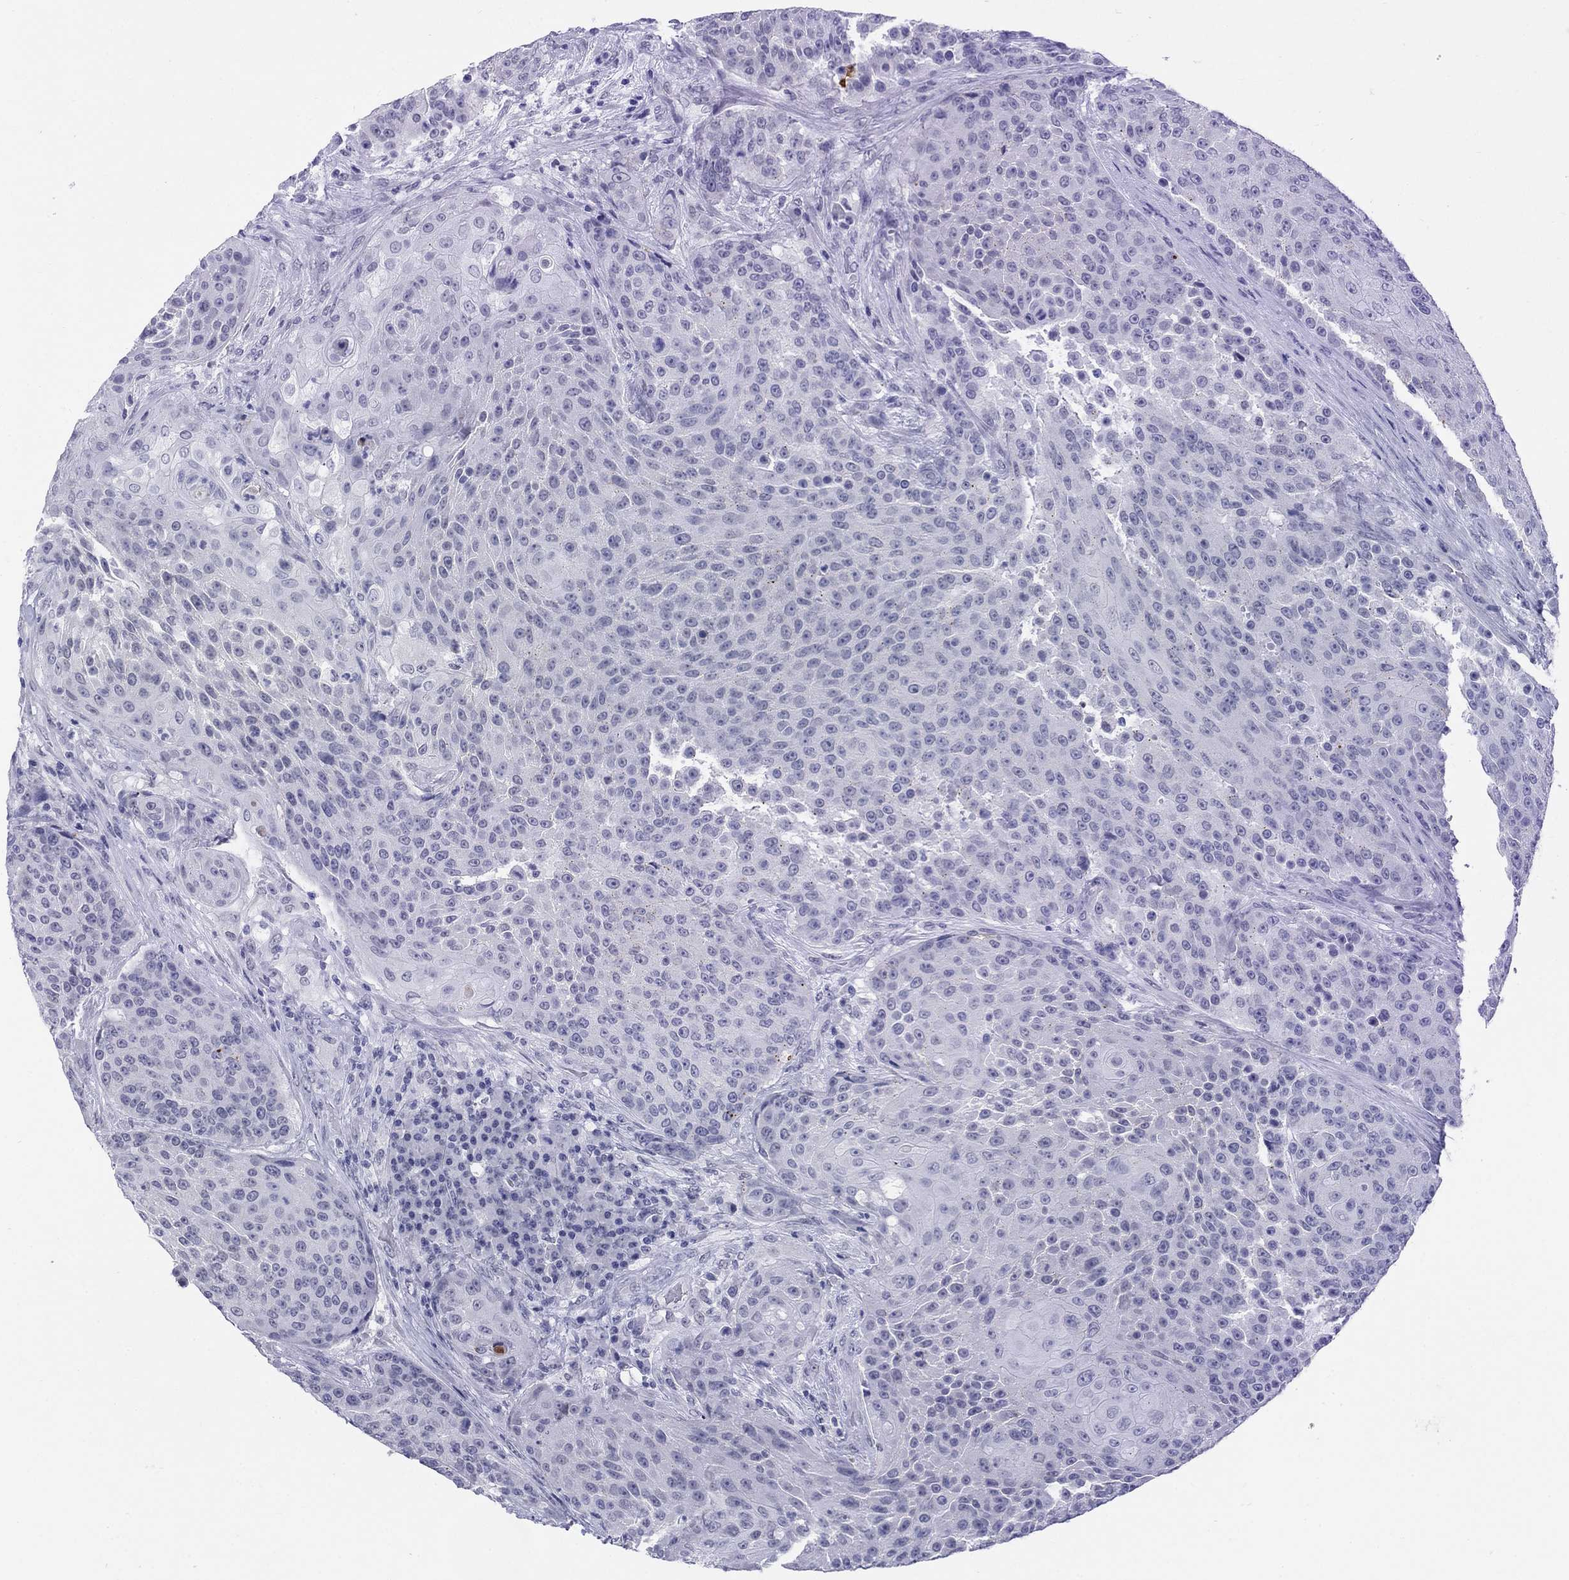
{"staining": {"intensity": "negative", "quantity": "none", "location": "none"}, "tissue": "urothelial cancer", "cell_type": "Tumor cells", "image_type": "cancer", "snomed": [{"axis": "morphology", "description": "Urothelial carcinoma, High grade"}, {"axis": "topography", "description": "Urinary bladder"}], "caption": "DAB immunohistochemical staining of urothelial carcinoma (high-grade) shows no significant staining in tumor cells. (DAB (3,3'-diaminobenzidine) immunohistochemistry (IHC), high magnification).", "gene": "ECEL1", "patient": {"sex": "female", "age": 63}}